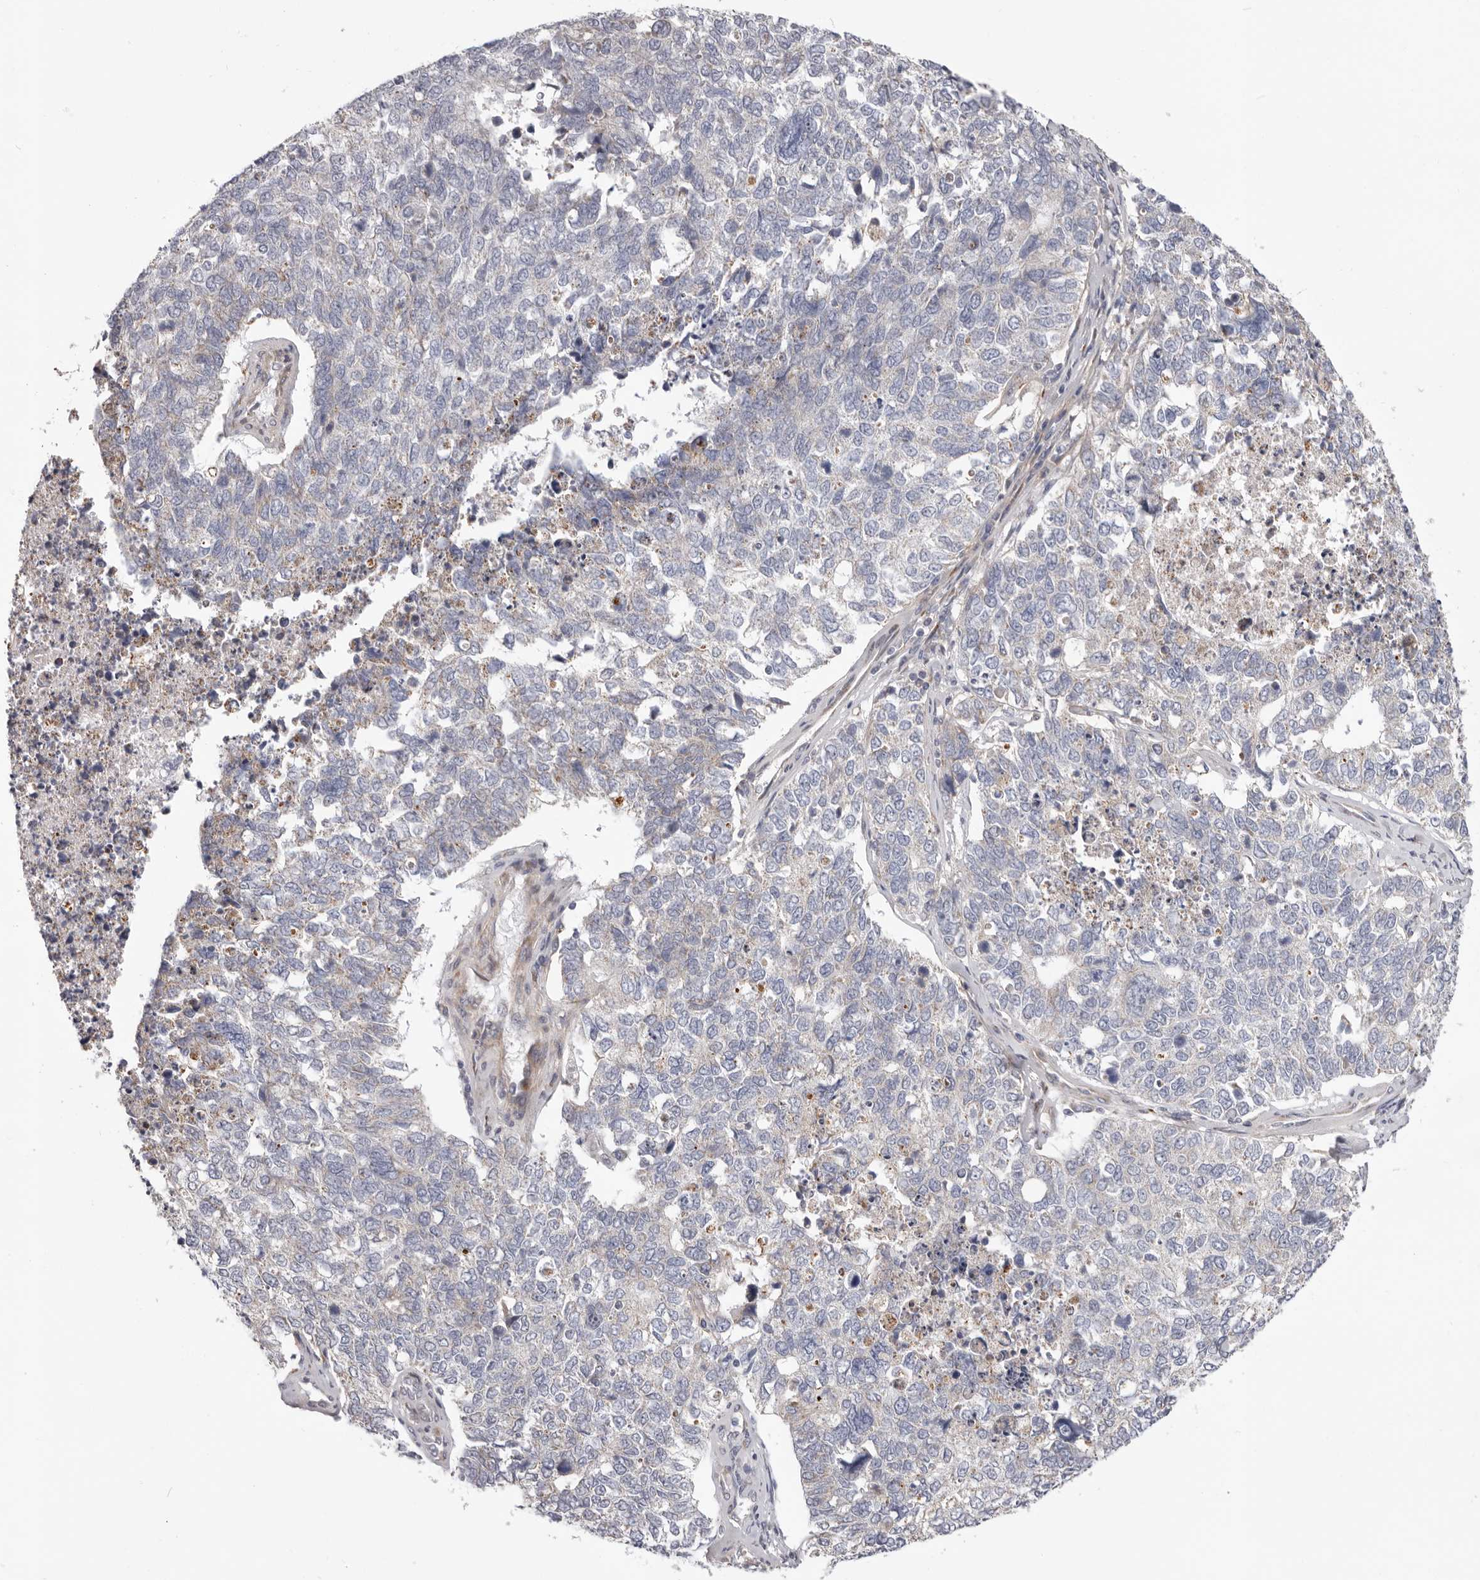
{"staining": {"intensity": "negative", "quantity": "none", "location": "none"}, "tissue": "cervical cancer", "cell_type": "Tumor cells", "image_type": "cancer", "snomed": [{"axis": "morphology", "description": "Squamous cell carcinoma, NOS"}, {"axis": "topography", "description": "Cervix"}], "caption": "Cervical cancer stained for a protein using immunohistochemistry (IHC) shows no expression tumor cells.", "gene": "MRPS10", "patient": {"sex": "female", "age": 63}}